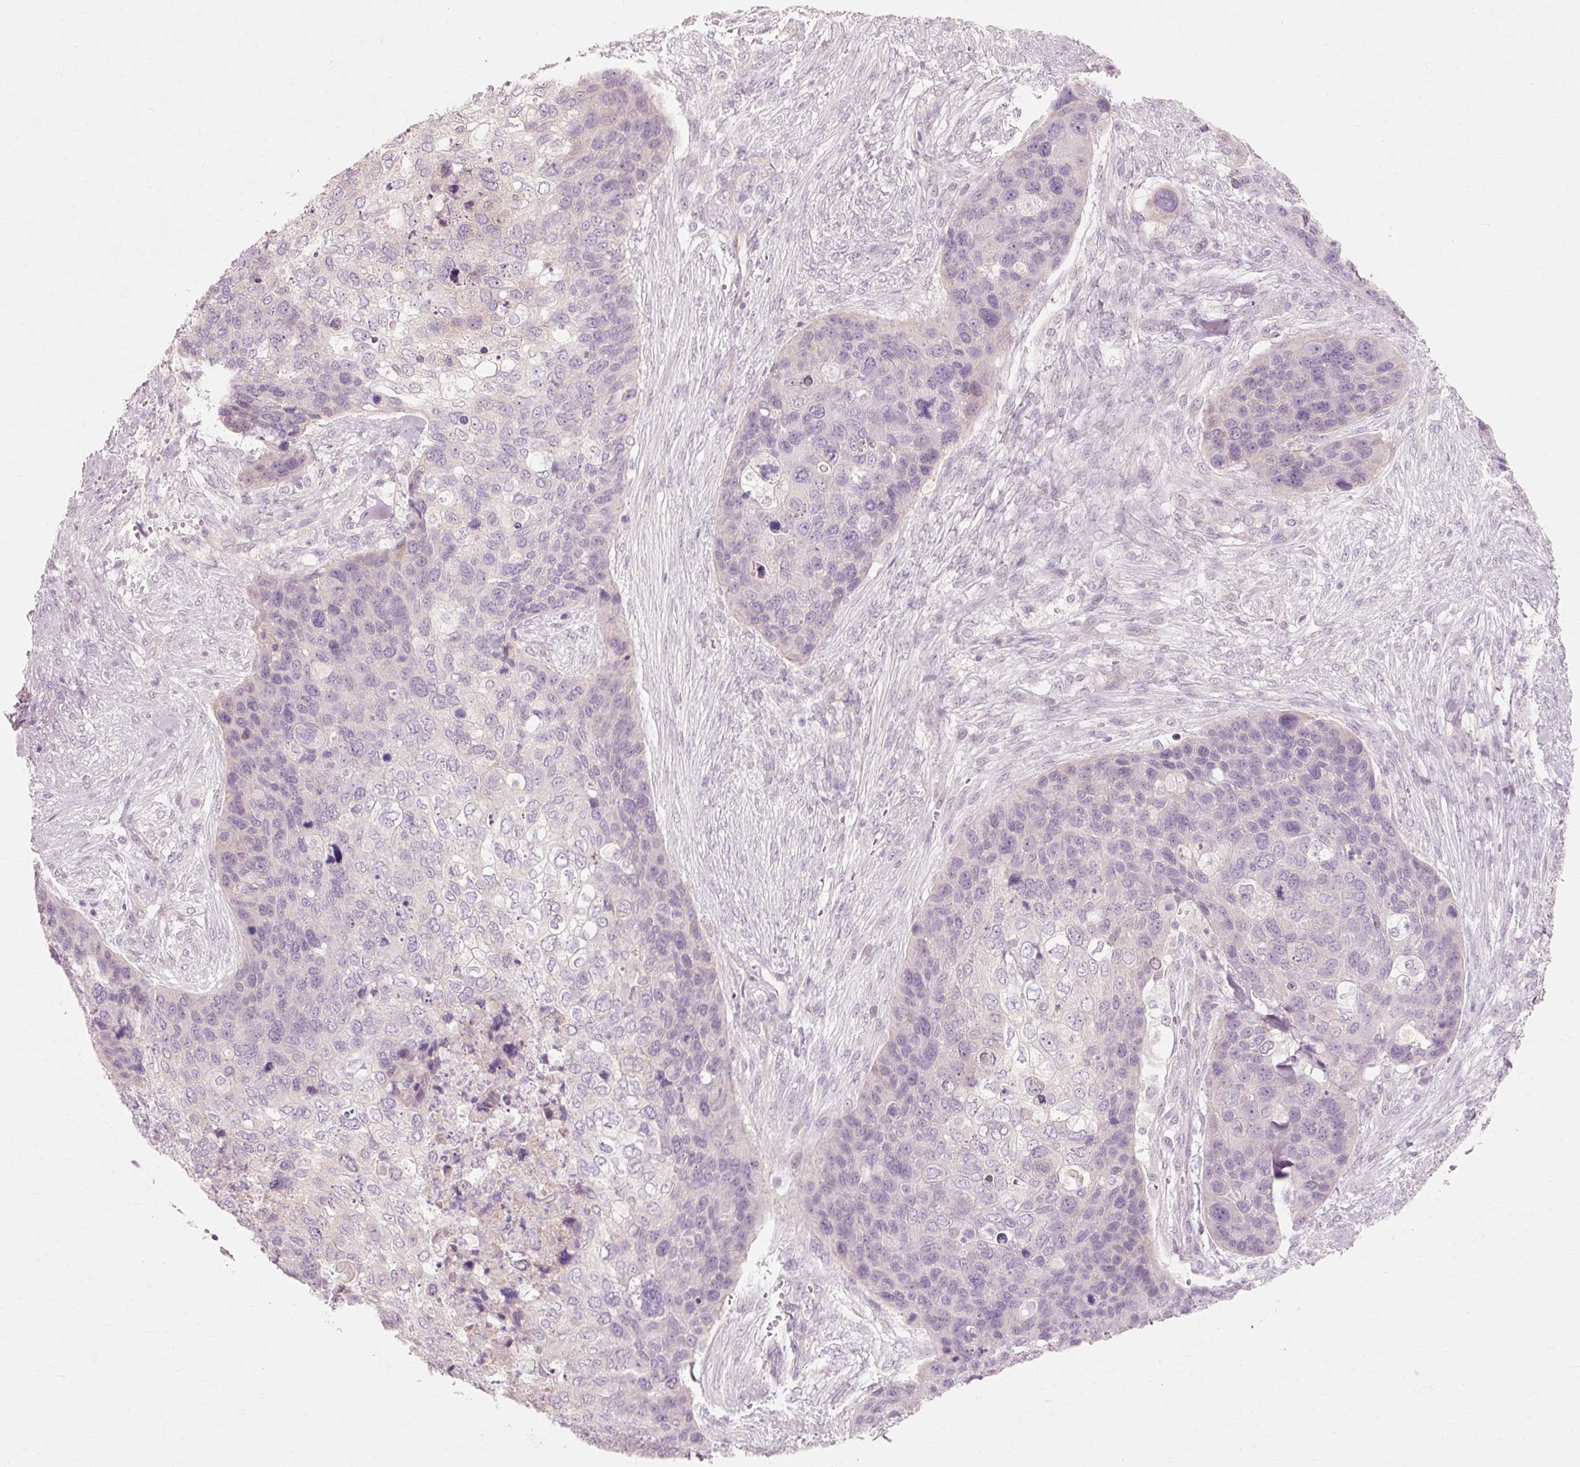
{"staining": {"intensity": "negative", "quantity": "none", "location": "none"}, "tissue": "skin cancer", "cell_type": "Tumor cells", "image_type": "cancer", "snomed": [{"axis": "morphology", "description": "Basal cell carcinoma"}, {"axis": "topography", "description": "Skin"}], "caption": "IHC photomicrograph of neoplastic tissue: human skin cancer stained with DAB displays no significant protein expression in tumor cells.", "gene": "TRIM73", "patient": {"sex": "female", "age": 74}}